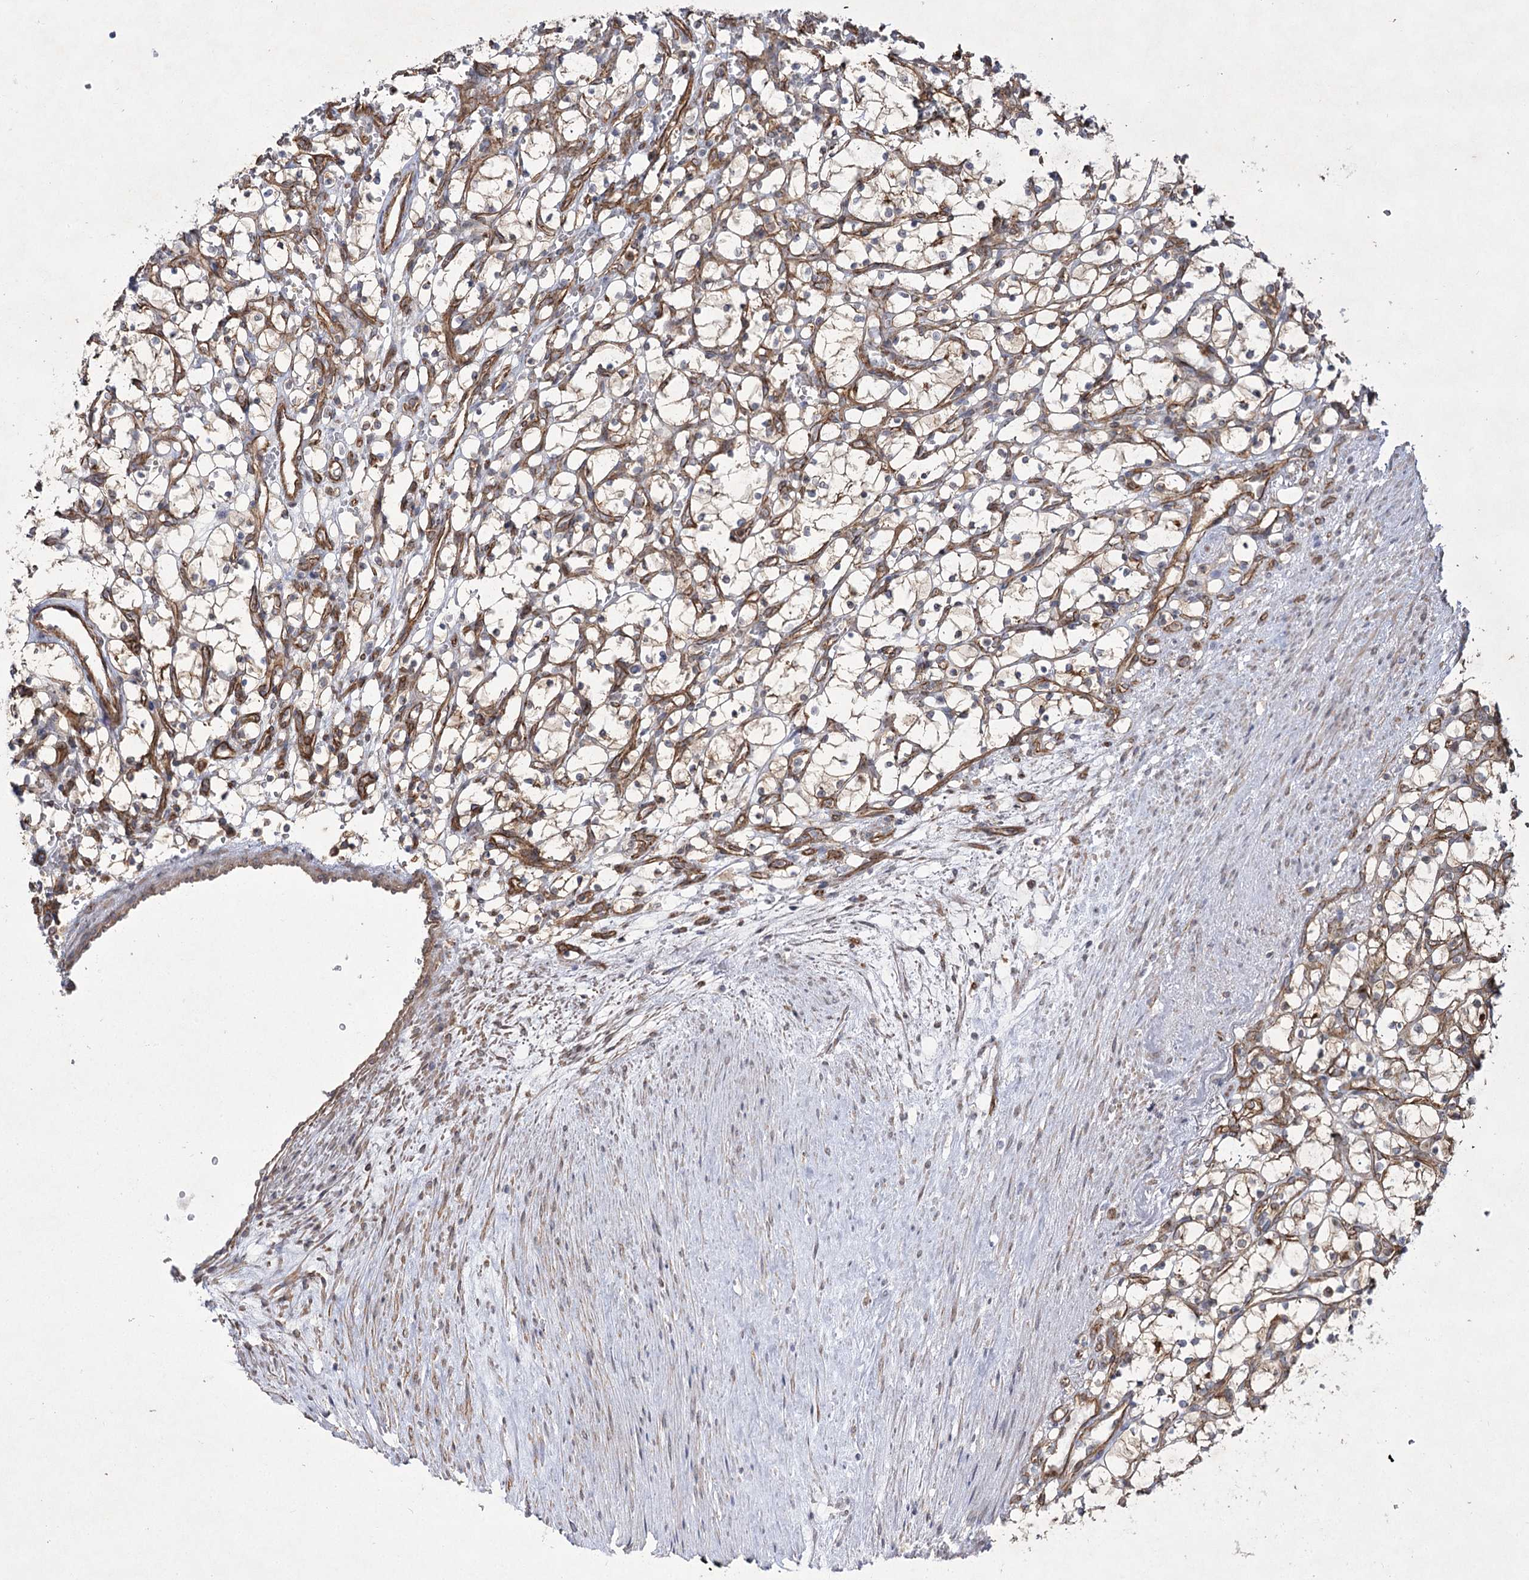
{"staining": {"intensity": "moderate", "quantity": "<25%", "location": "cytoplasmic/membranous"}, "tissue": "renal cancer", "cell_type": "Tumor cells", "image_type": "cancer", "snomed": [{"axis": "morphology", "description": "Adenocarcinoma, NOS"}, {"axis": "topography", "description": "Kidney"}], "caption": "Renal cancer stained with IHC displays moderate cytoplasmic/membranous expression in approximately <25% of tumor cells.", "gene": "SH3BP5L", "patient": {"sex": "female", "age": 69}}